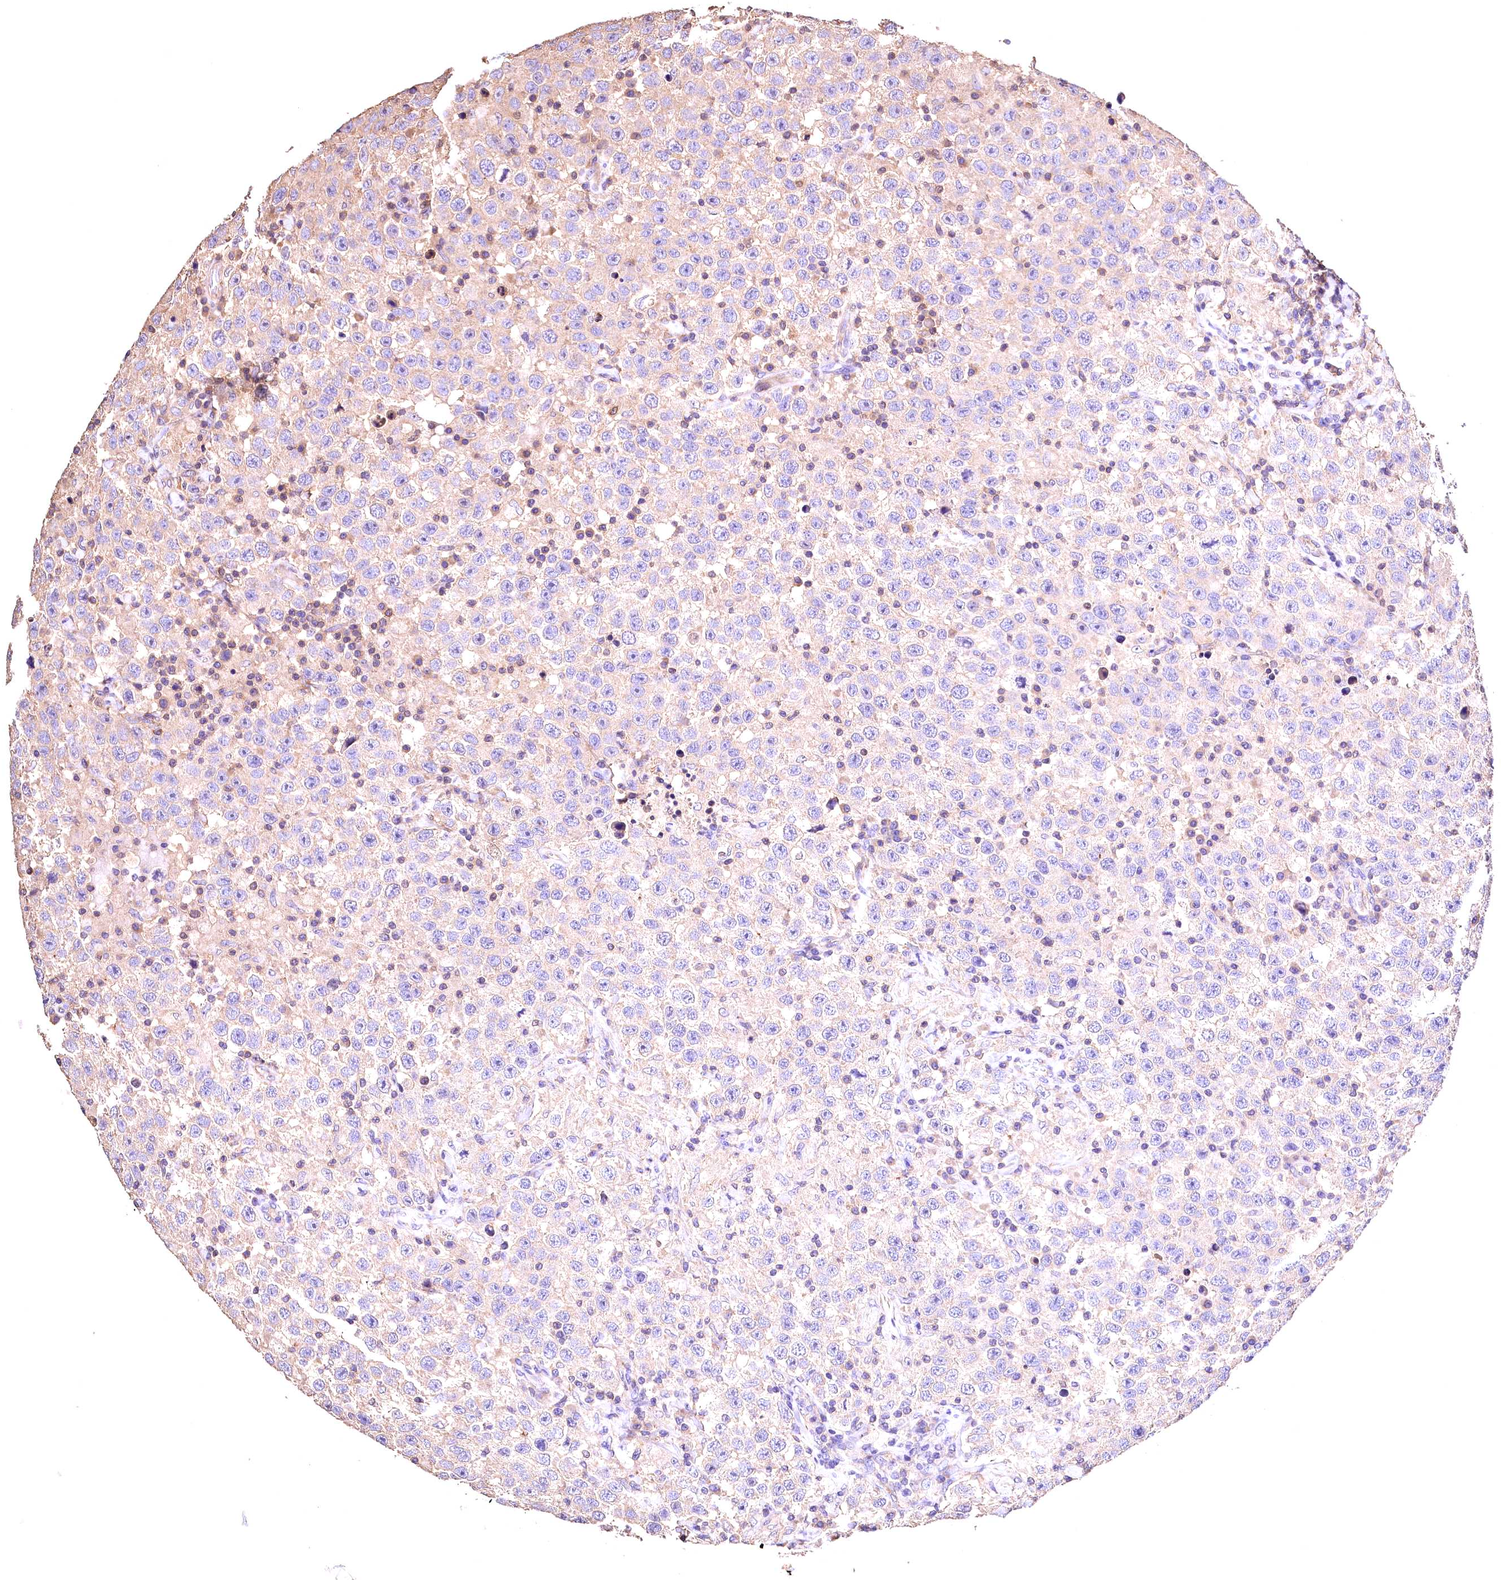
{"staining": {"intensity": "weak", "quantity": "<25%", "location": "cytoplasmic/membranous"}, "tissue": "testis cancer", "cell_type": "Tumor cells", "image_type": "cancer", "snomed": [{"axis": "morphology", "description": "Seminoma, NOS"}, {"axis": "topography", "description": "Testis"}], "caption": "High power microscopy histopathology image of an immunohistochemistry (IHC) photomicrograph of seminoma (testis), revealing no significant positivity in tumor cells.", "gene": "OAS3", "patient": {"sex": "male", "age": 41}}